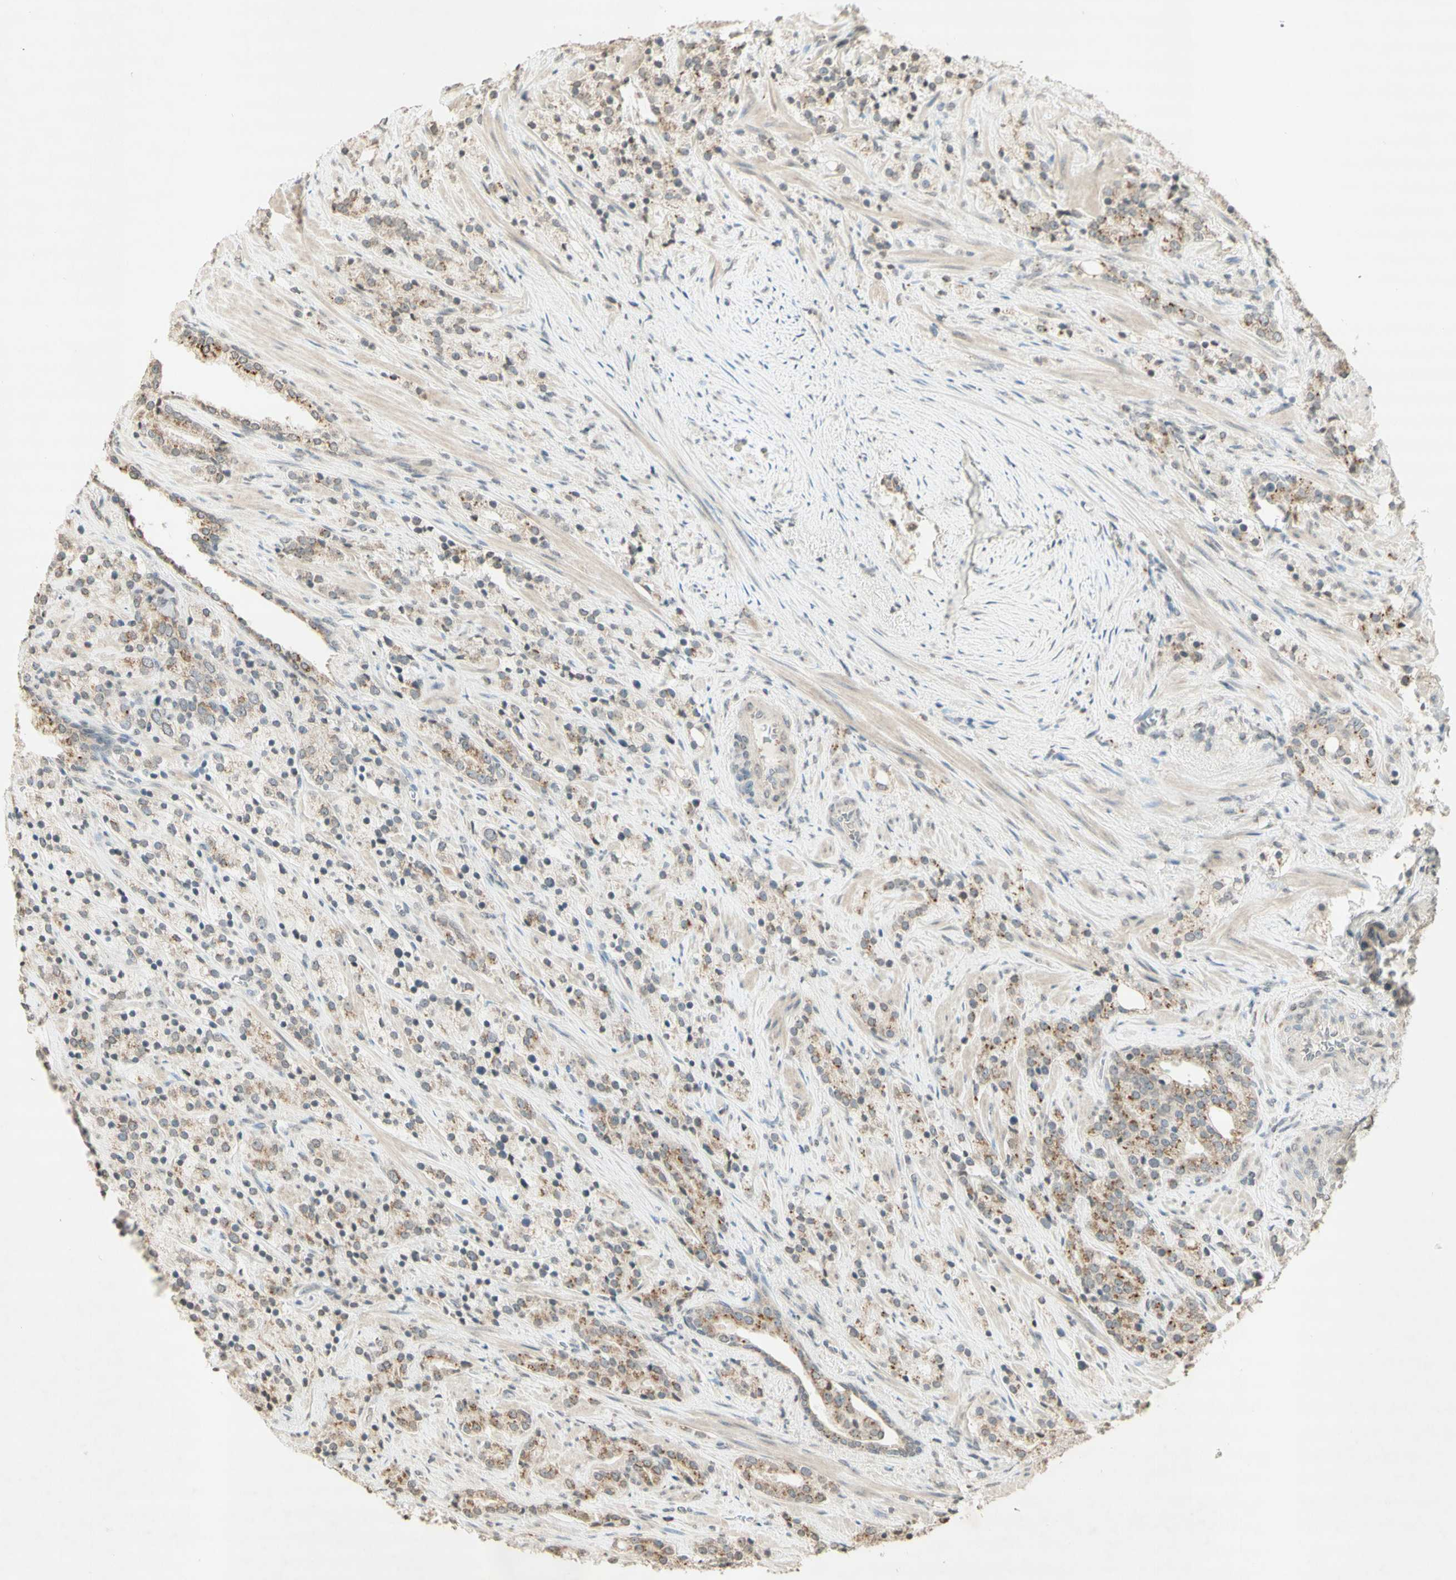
{"staining": {"intensity": "moderate", "quantity": ">75%", "location": "cytoplasmic/membranous"}, "tissue": "prostate cancer", "cell_type": "Tumor cells", "image_type": "cancer", "snomed": [{"axis": "morphology", "description": "Adenocarcinoma, High grade"}, {"axis": "topography", "description": "Prostate"}], "caption": "A micrograph showing moderate cytoplasmic/membranous staining in approximately >75% of tumor cells in prostate high-grade adenocarcinoma, as visualized by brown immunohistochemical staining.", "gene": "CCNI", "patient": {"sex": "male", "age": 71}}